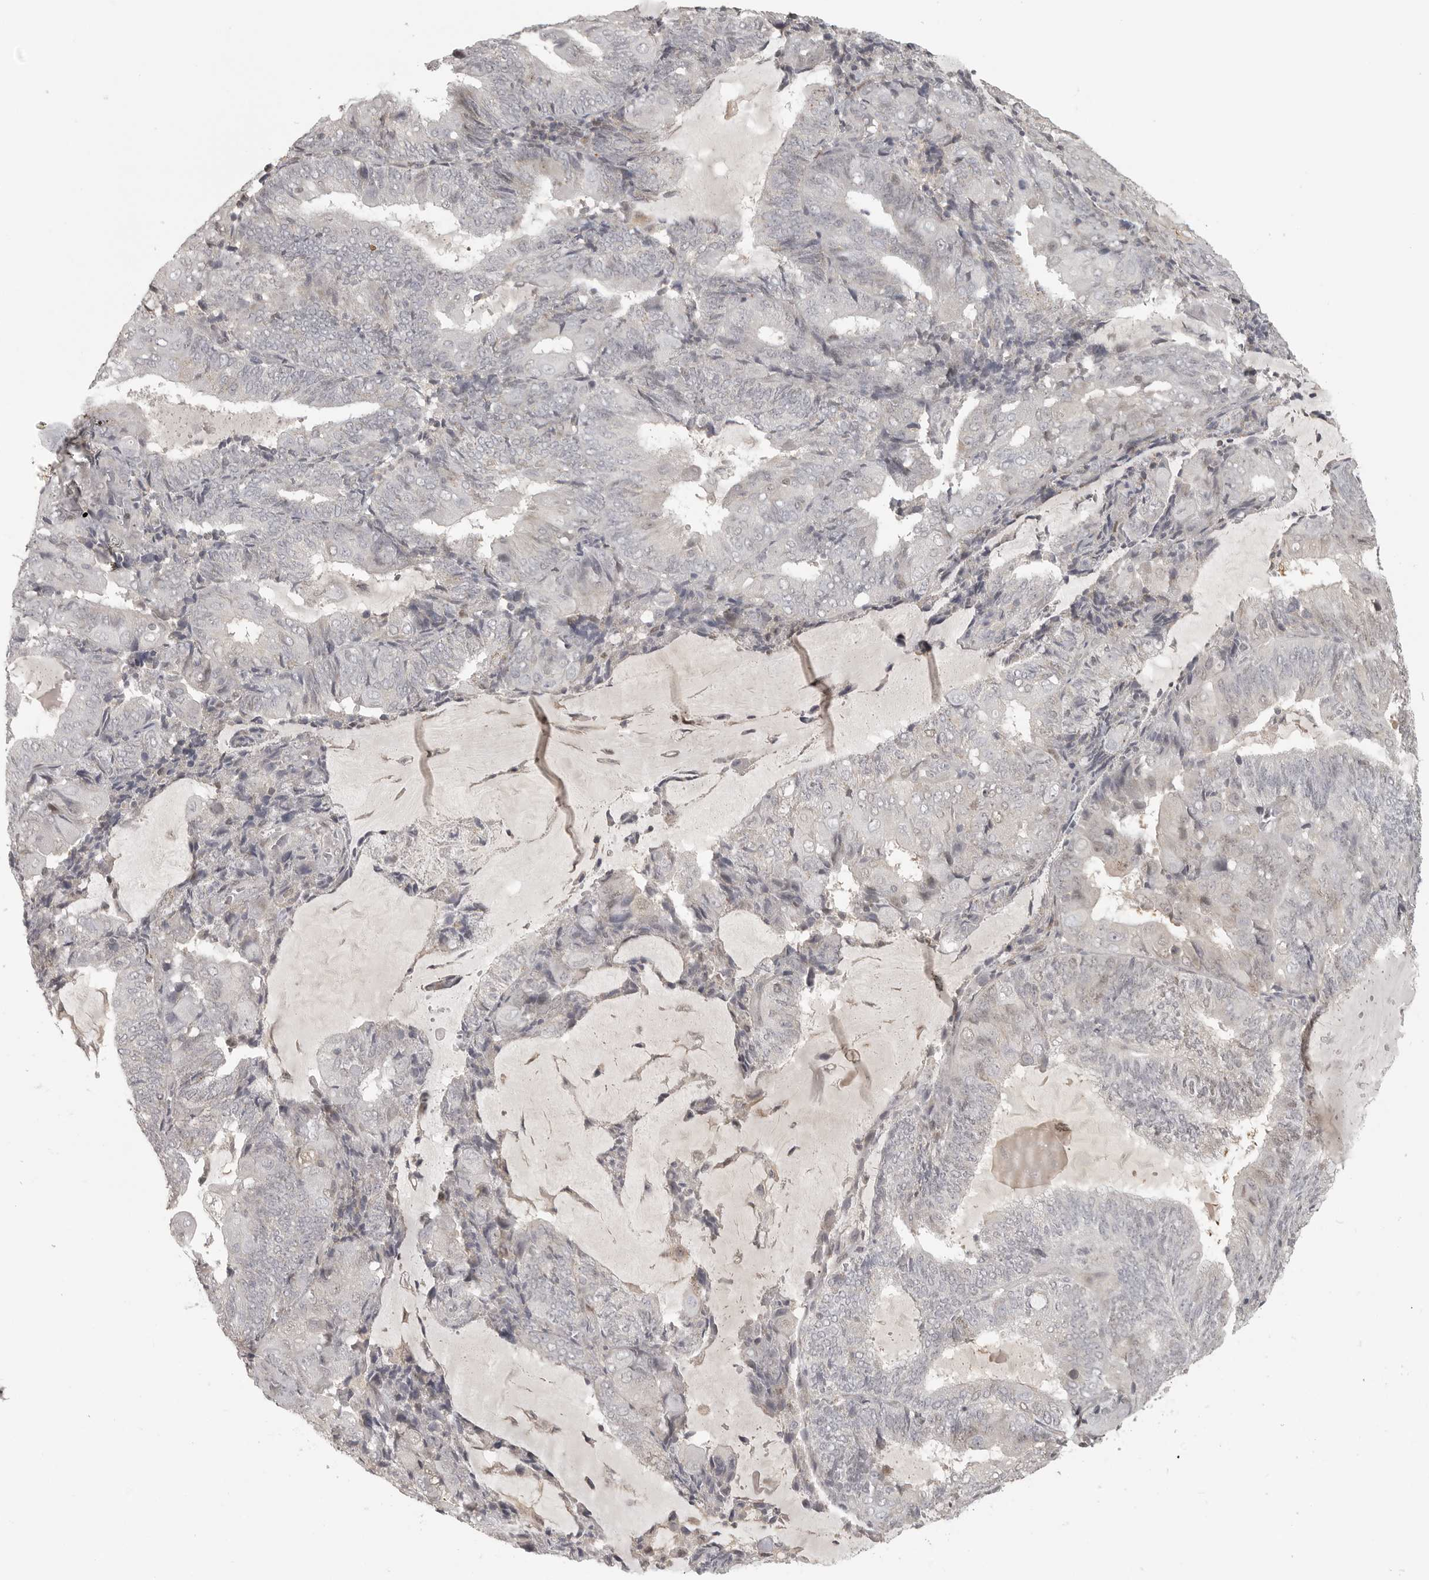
{"staining": {"intensity": "weak", "quantity": "<25%", "location": "nuclear"}, "tissue": "endometrial cancer", "cell_type": "Tumor cells", "image_type": "cancer", "snomed": [{"axis": "morphology", "description": "Adenocarcinoma, NOS"}, {"axis": "topography", "description": "Endometrium"}], "caption": "An IHC photomicrograph of endometrial cancer (adenocarcinoma) is shown. There is no staining in tumor cells of endometrial cancer (adenocarcinoma).", "gene": "UROD", "patient": {"sex": "female", "age": 81}}